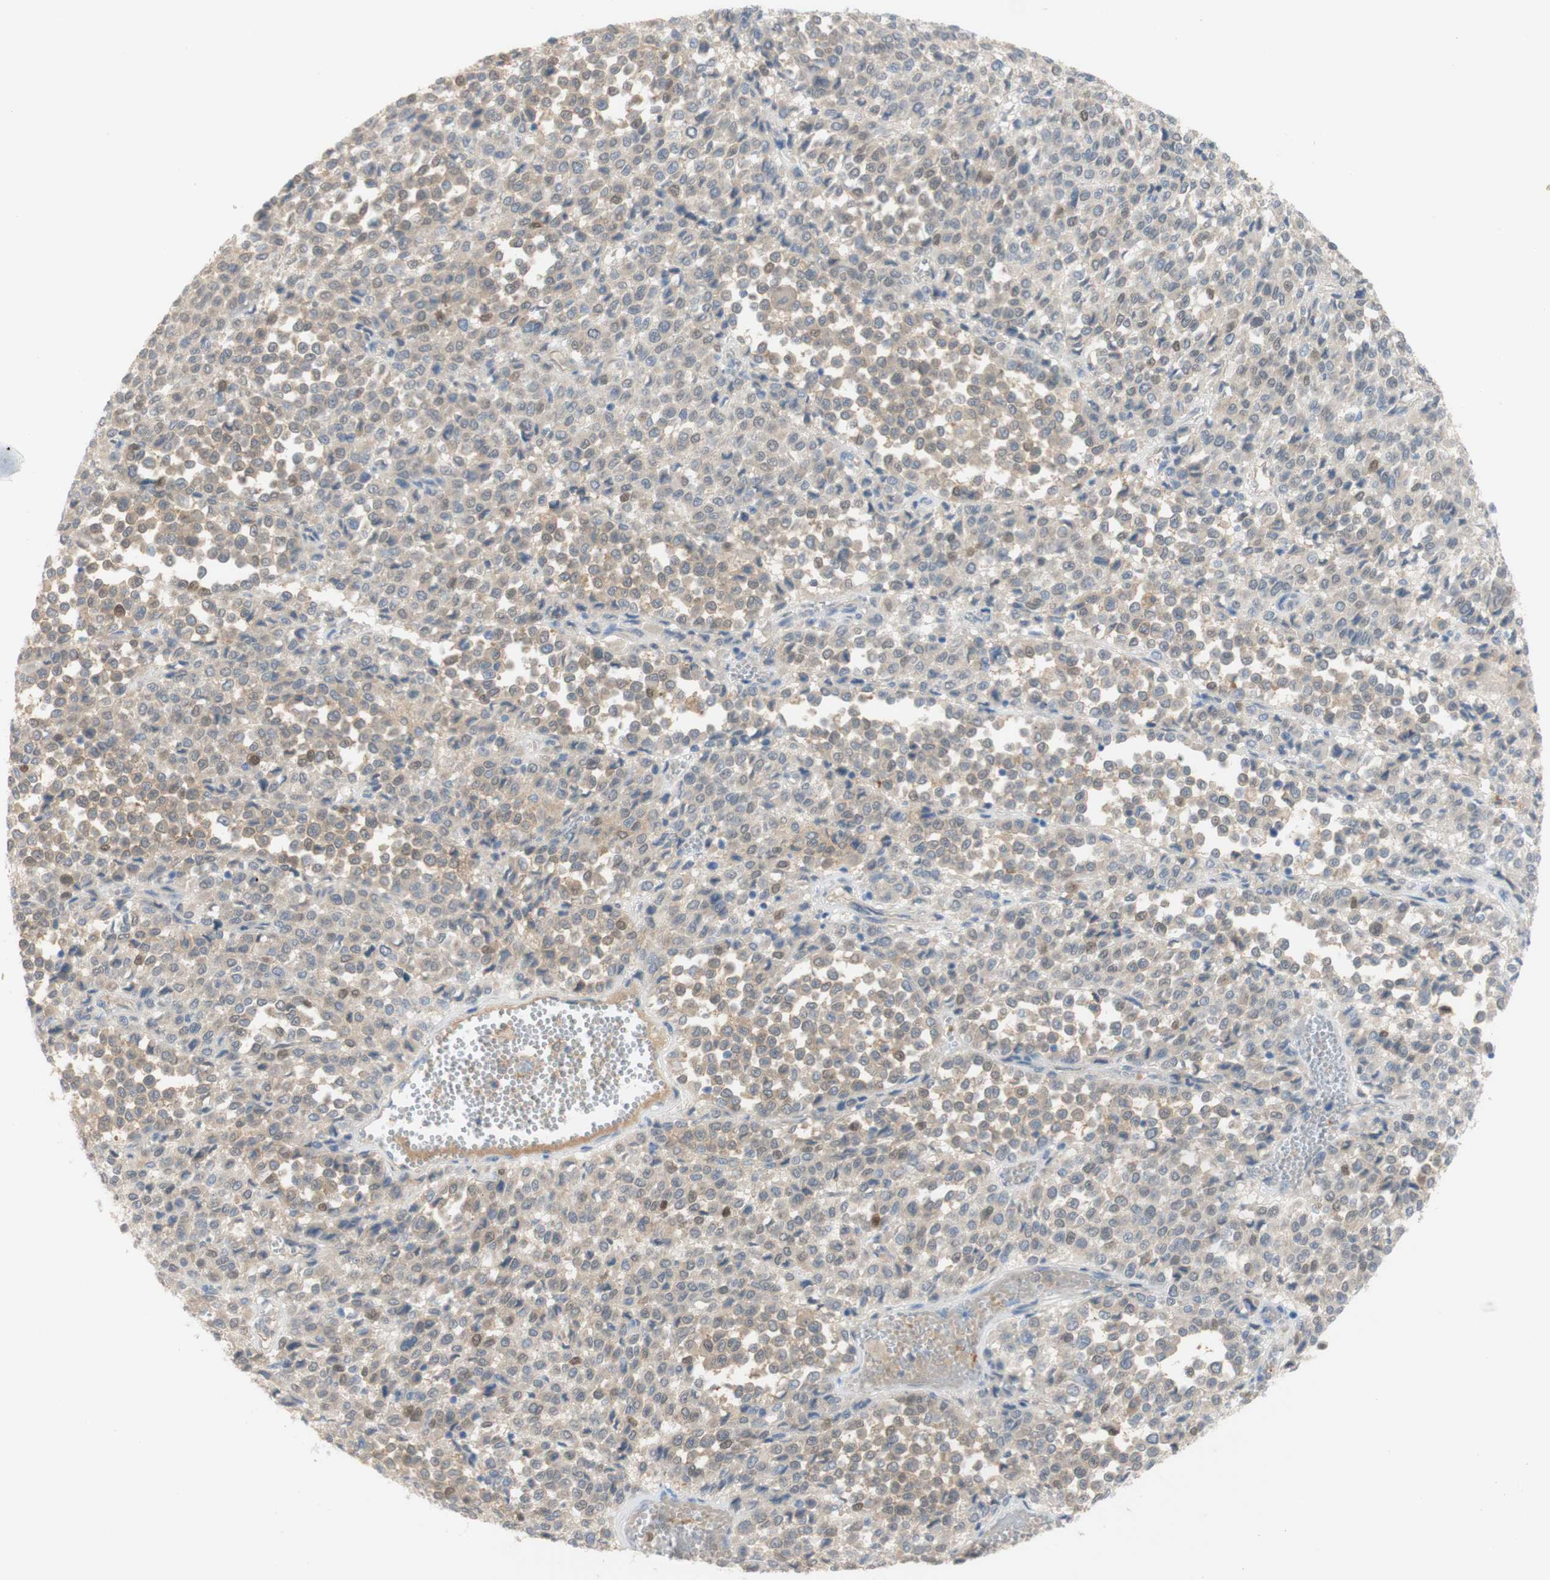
{"staining": {"intensity": "negative", "quantity": "none", "location": "none"}, "tissue": "melanoma", "cell_type": "Tumor cells", "image_type": "cancer", "snomed": [{"axis": "morphology", "description": "Malignant melanoma, Metastatic site"}, {"axis": "topography", "description": "Pancreas"}], "caption": "IHC of human melanoma shows no positivity in tumor cells.", "gene": "SELENBP1", "patient": {"sex": "female", "age": 30}}